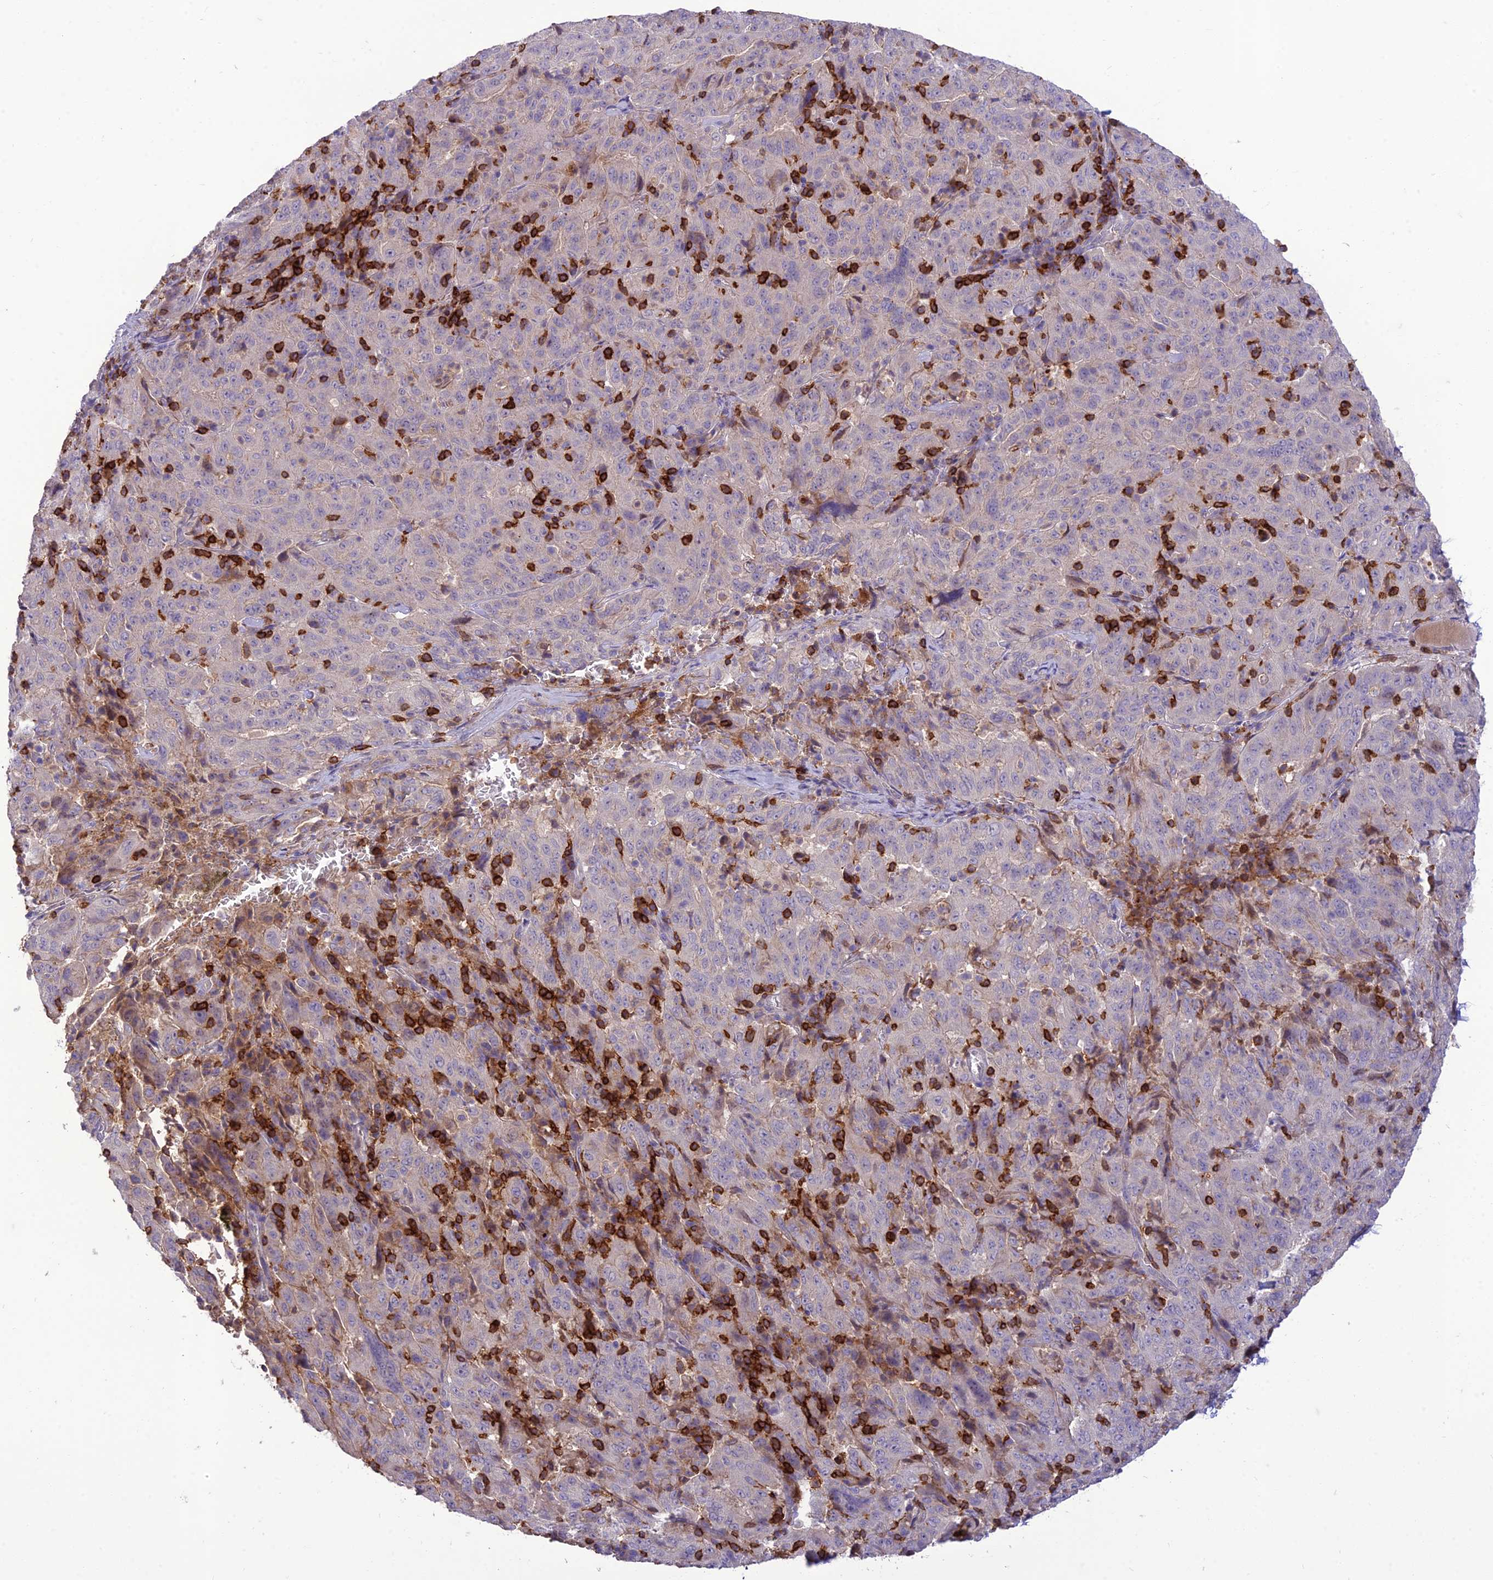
{"staining": {"intensity": "negative", "quantity": "none", "location": "none"}, "tissue": "pancreatic cancer", "cell_type": "Tumor cells", "image_type": "cancer", "snomed": [{"axis": "morphology", "description": "Adenocarcinoma, NOS"}, {"axis": "topography", "description": "Pancreas"}], "caption": "Immunohistochemical staining of pancreatic adenocarcinoma exhibits no significant staining in tumor cells. (DAB (3,3'-diaminobenzidine) IHC visualized using brightfield microscopy, high magnification).", "gene": "ITGAE", "patient": {"sex": "male", "age": 63}}